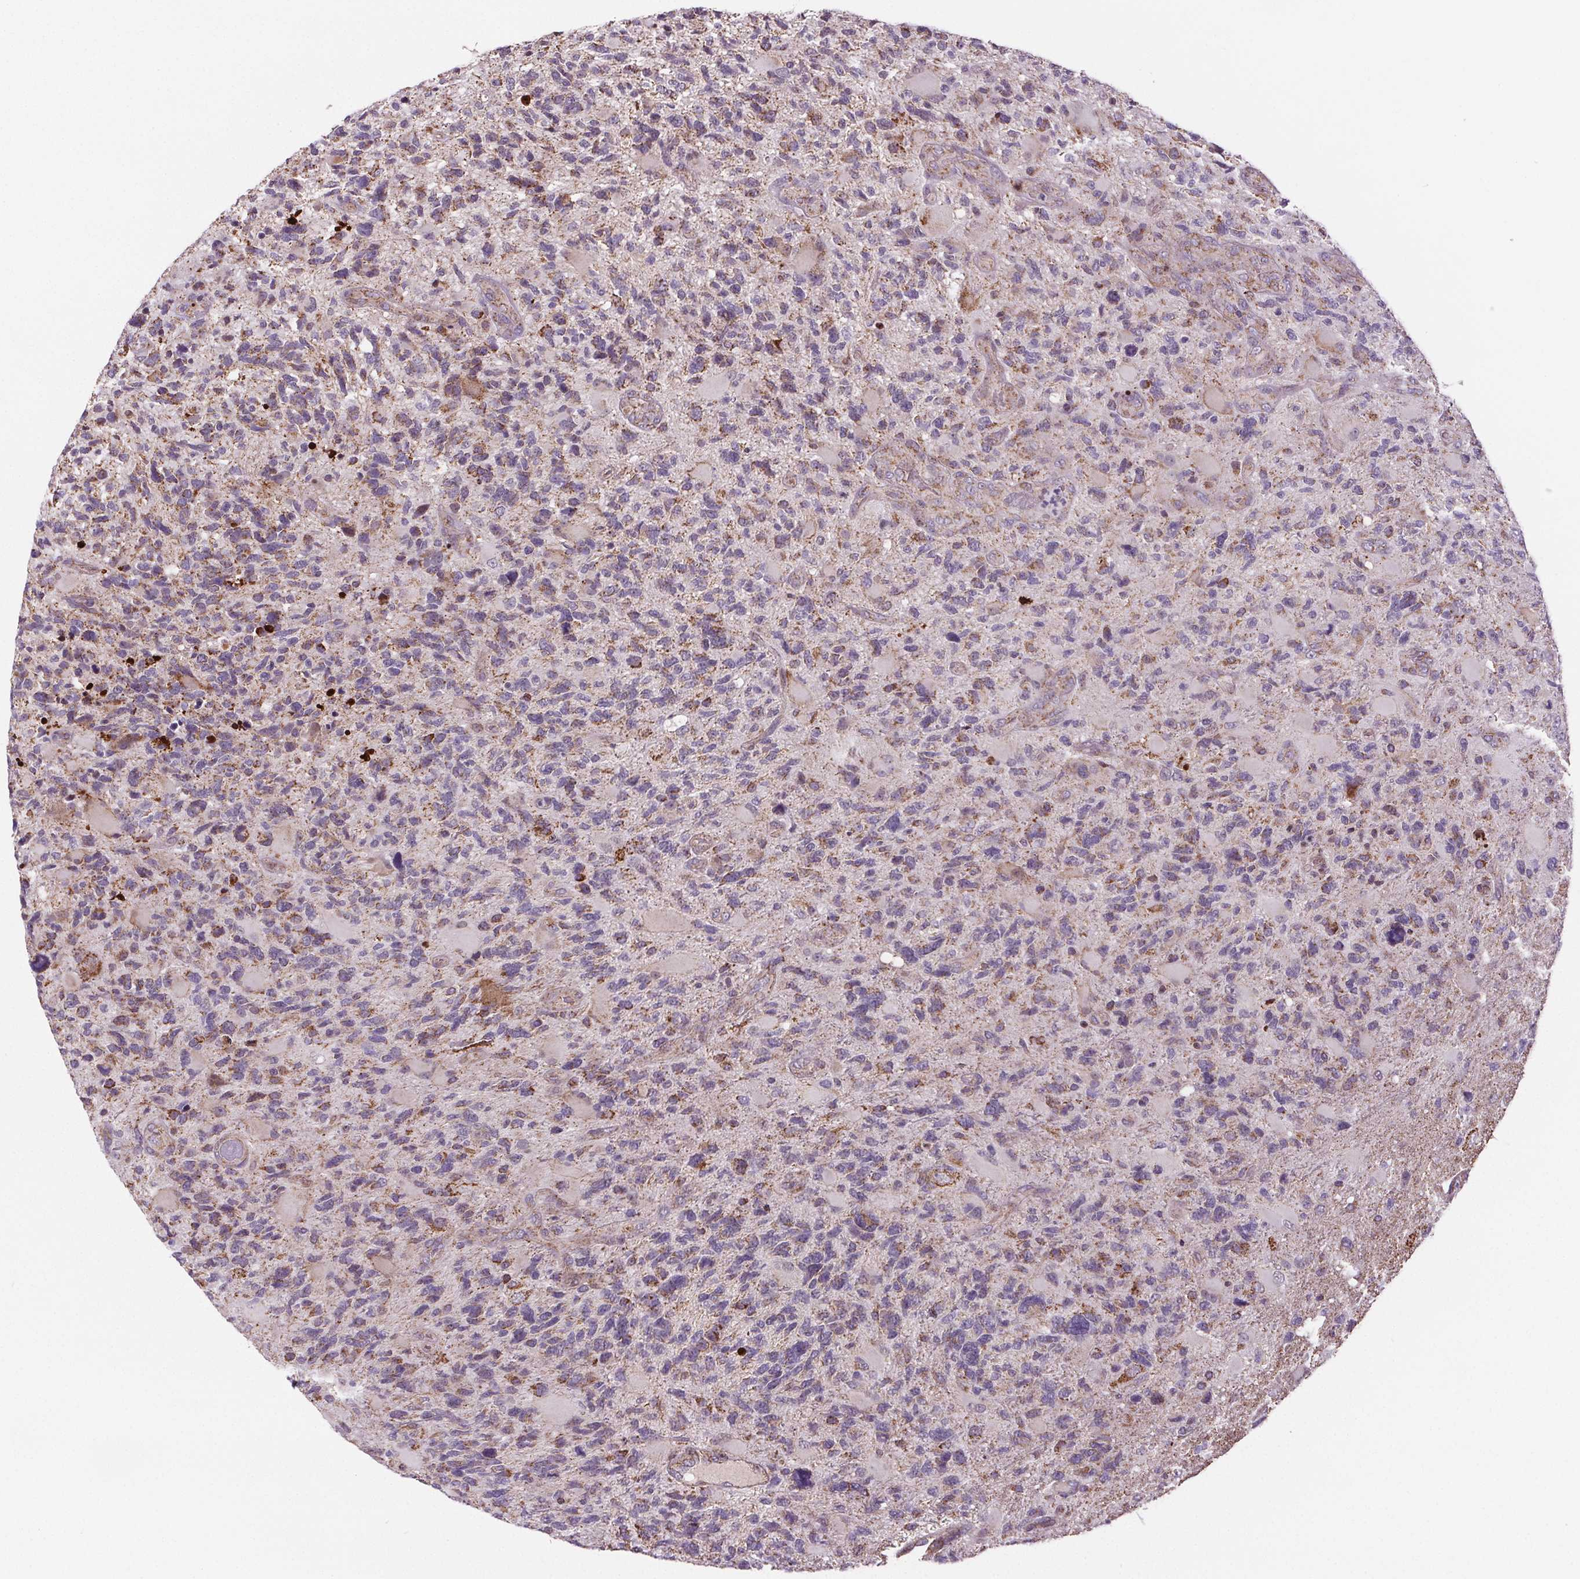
{"staining": {"intensity": "weak", "quantity": "25%-75%", "location": "cytoplasmic/membranous"}, "tissue": "glioma", "cell_type": "Tumor cells", "image_type": "cancer", "snomed": [{"axis": "morphology", "description": "Glioma, malignant, High grade"}, {"axis": "topography", "description": "Brain"}], "caption": "Weak cytoplasmic/membranous positivity is seen in about 25%-75% of tumor cells in glioma.", "gene": "SUCLA2", "patient": {"sex": "female", "age": 71}}